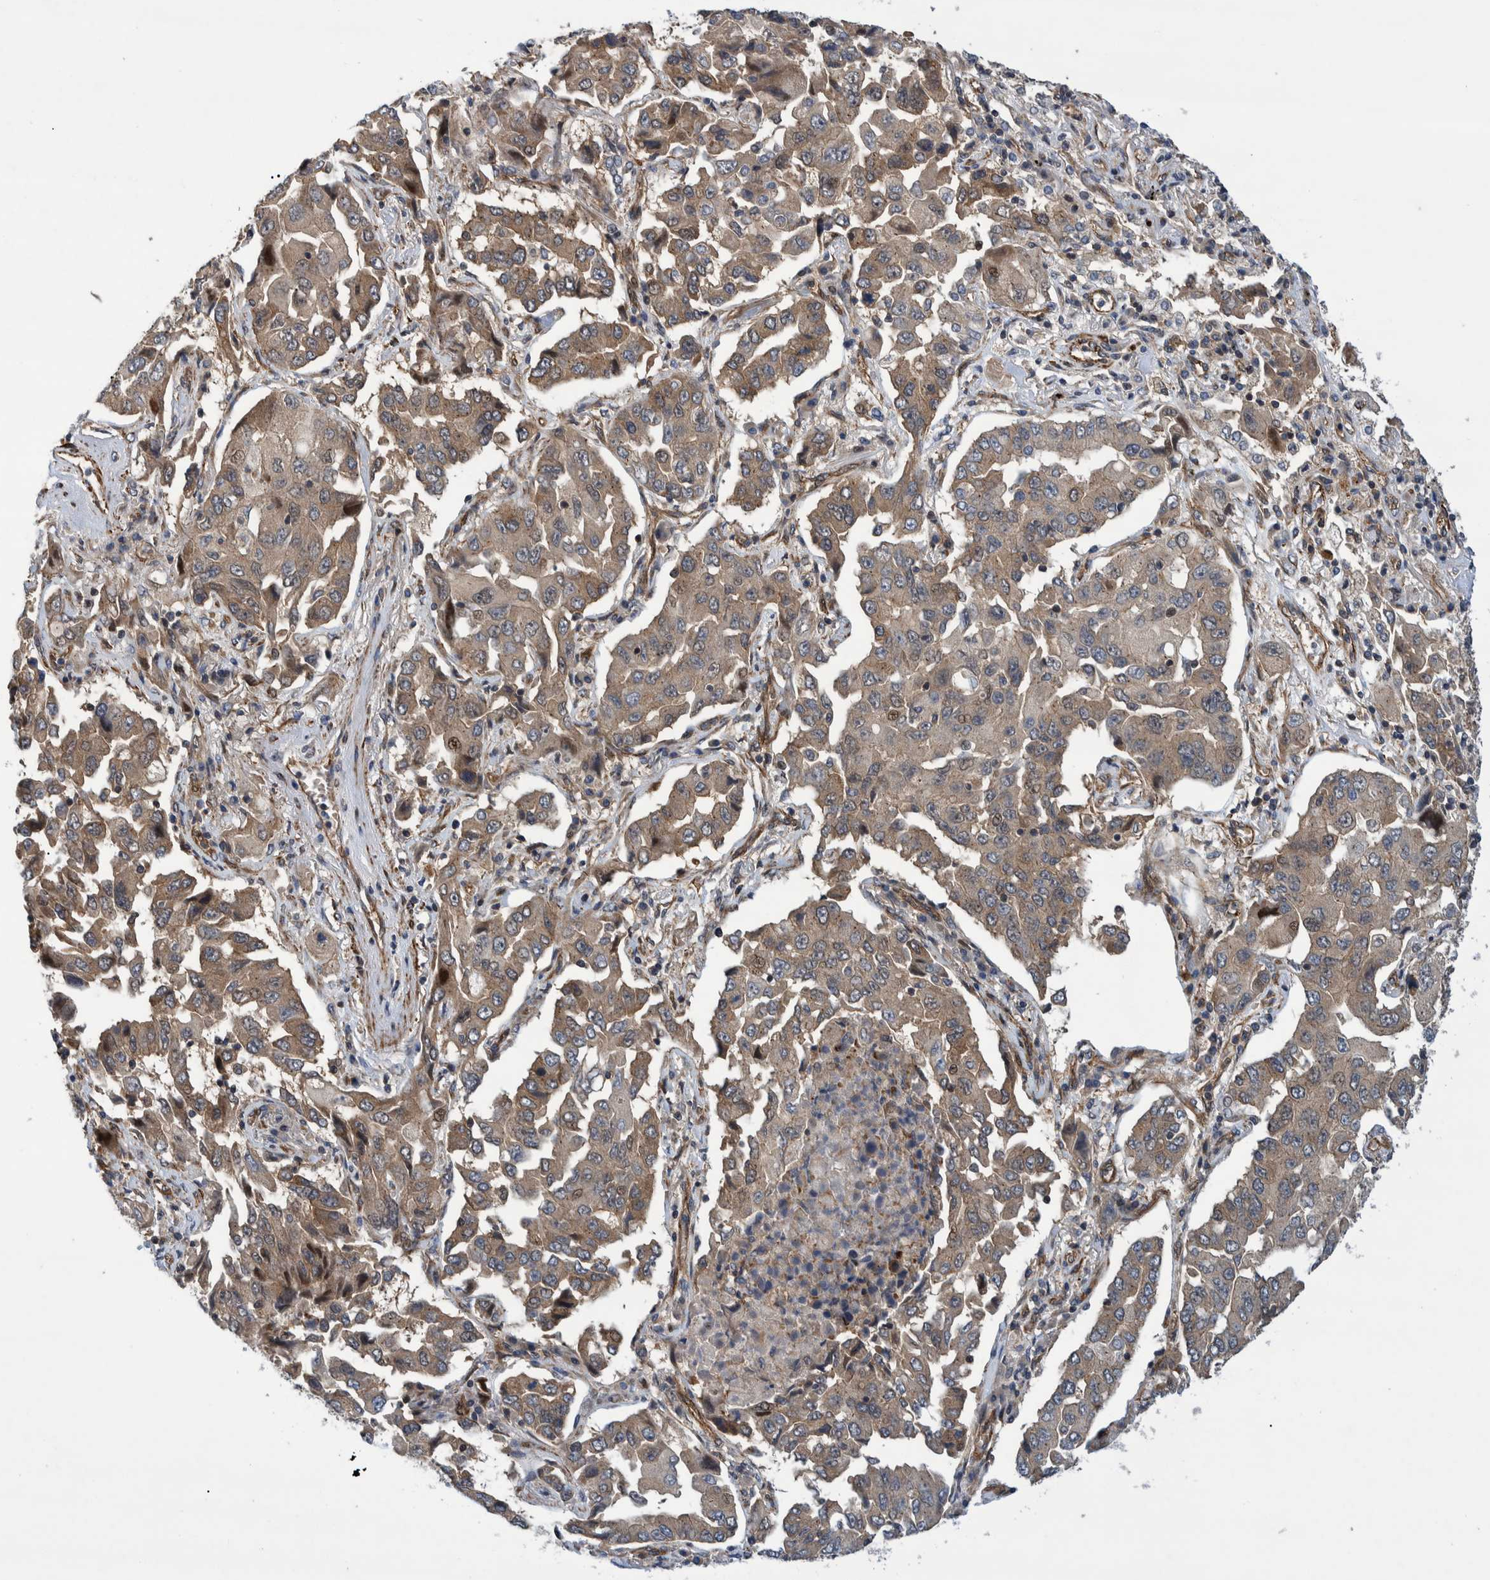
{"staining": {"intensity": "moderate", "quantity": ">75%", "location": "cytoplasmic/membranous"}, "tissue": "lung cancer", "cell_type": "Tumor cells", "image_type": "cancer", "snomed": [{"axis": "morphology", "description": "Adenocarcinoma, NOS"}, {"axis": "topography", "description": "Lung"}], "caption": "A brown stain highlights moderate cytoplasmic/membranous positivity of a protein in human lung adenocarcinoma tumor cells.", "gene": "GRPEL2", "patient": {"sex": "female", "age": 65}}